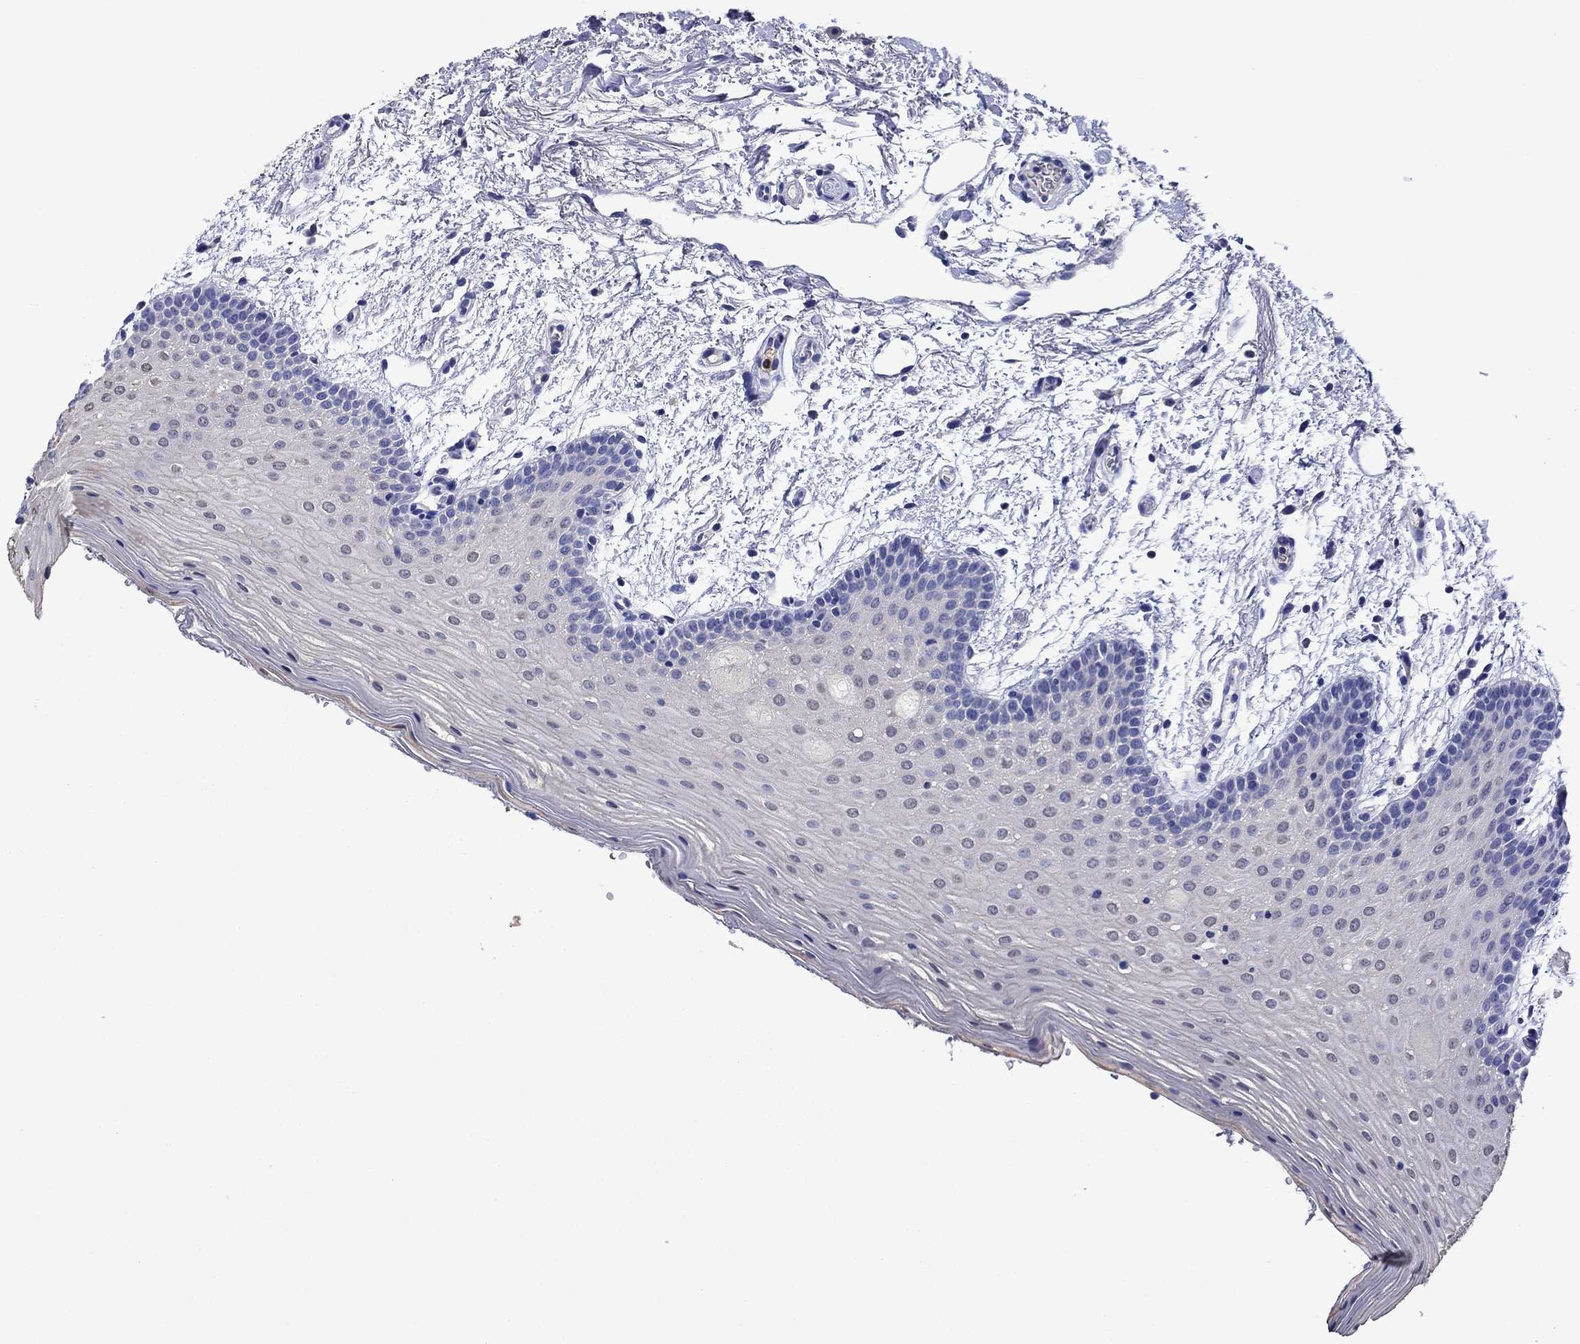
{"staining": {"intensity": "negative", "quantity": "none", "location": "none"}, "tissue": "oral mucosa", "cell_type": "Squamous epithelial cells", "image_type": "normal", "snomed": [{"axis": "morphology", "description": "Normal tissue, NOS"}, {"axis": "topography", "description": "Oral tissue"}, {"axis": "topography", "description": "Tounge, NOS"}], "caption": "A micrograph of oral mucosa stained for a protein displays no brown staining in squamous epithelial cells. (DAB (3,3'-diaminobenzidine) immunohistochemistry (IHC), high magnification).", "gene": "TFR2", "patient": {"sex": "female", "age": 86}}